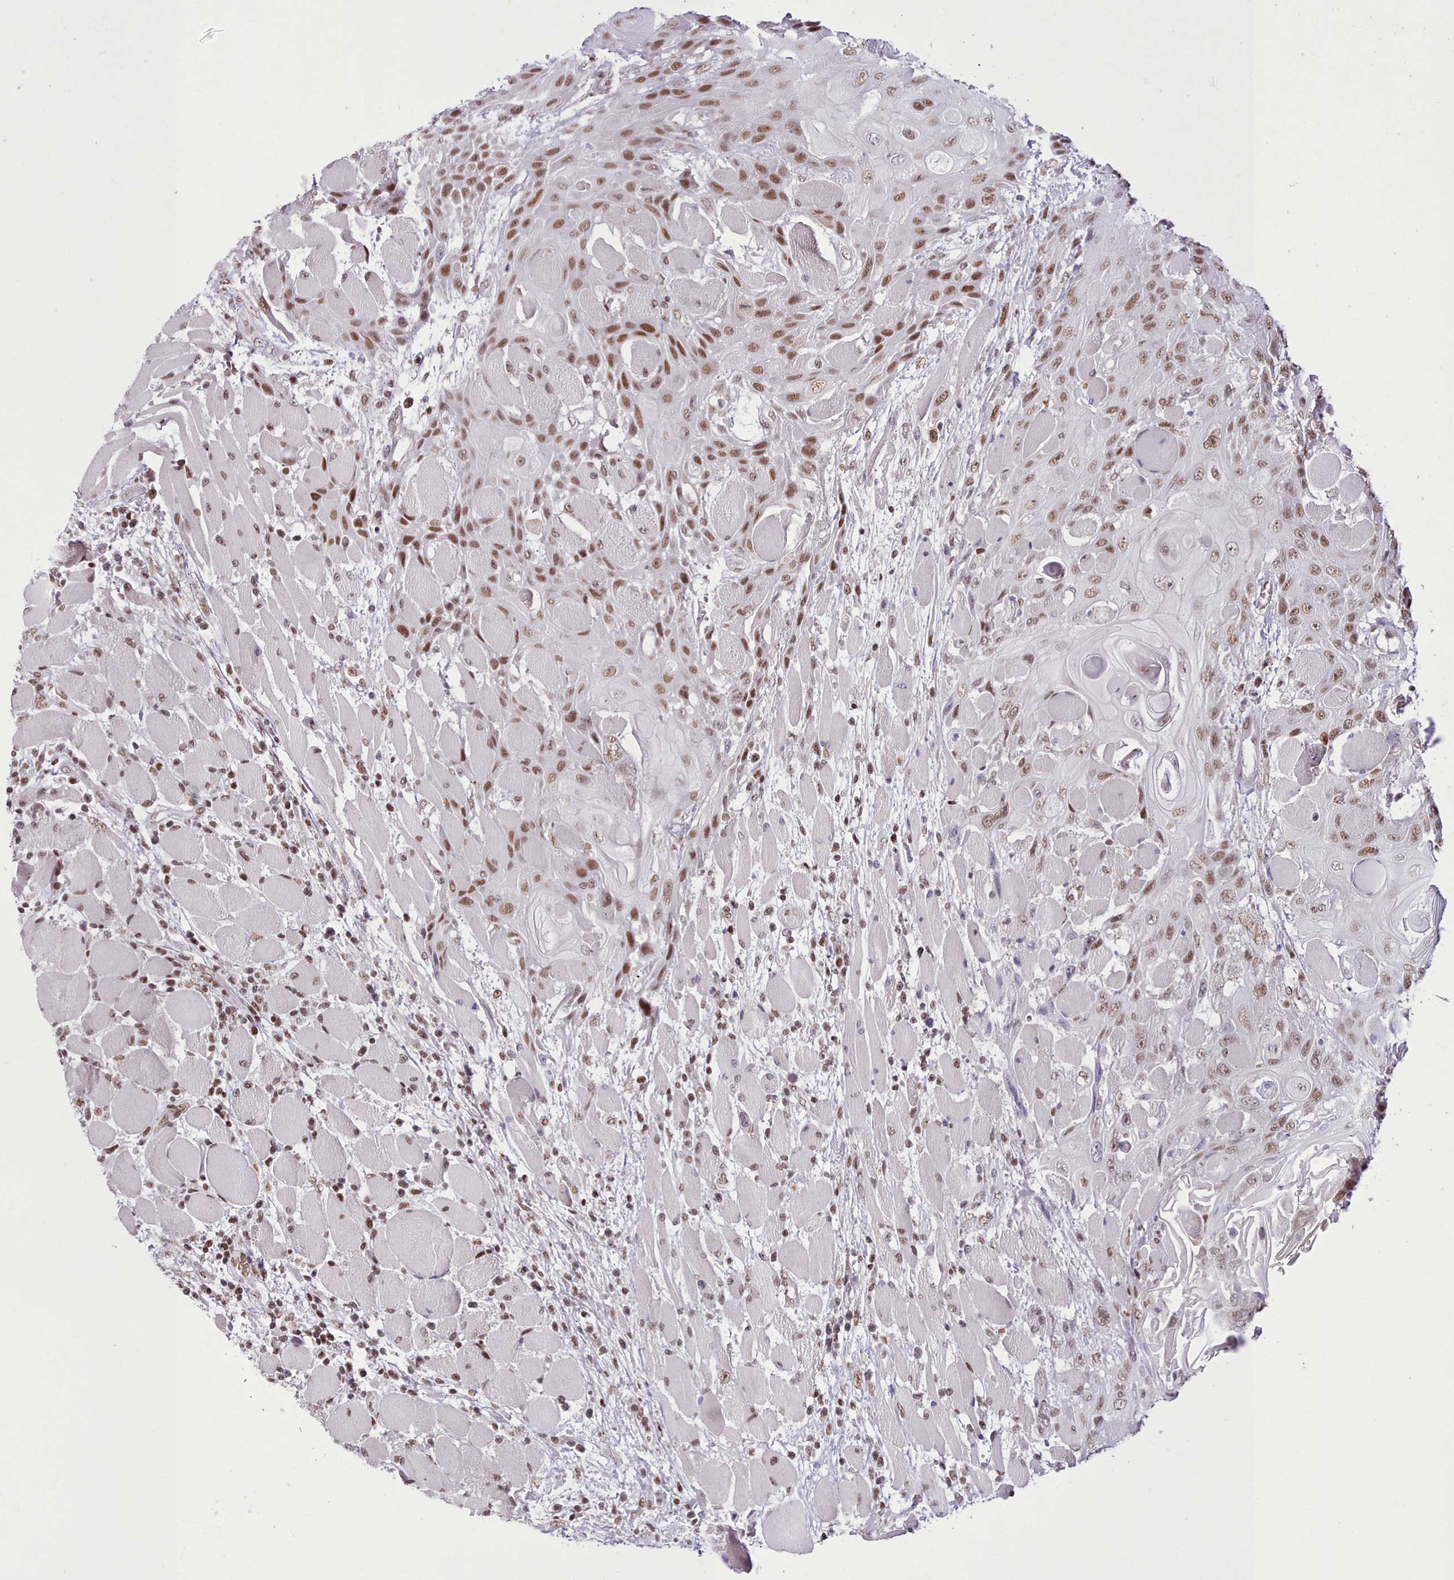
{"staining": {"intensity": "moderate", "quantity": ">75%", "location": "nuclear"}, "tissue": "head and neck cancer", "cell_type": "Tumor cells", "image_type": "cancer", "snomed": [{"axis": "morphology", "description": "Squamous cell carcinoma, NOS"}, {"axis": "topography", "description": "Head-Neck"}], "caption": "Protein expression analysis of squamous cell carcinoma (head and neck) reveals moderate nuclear positivity in approximately >75% of tumor cells.", "gene": "TAF15", "patient": {"sex": "female", "age": 43}}